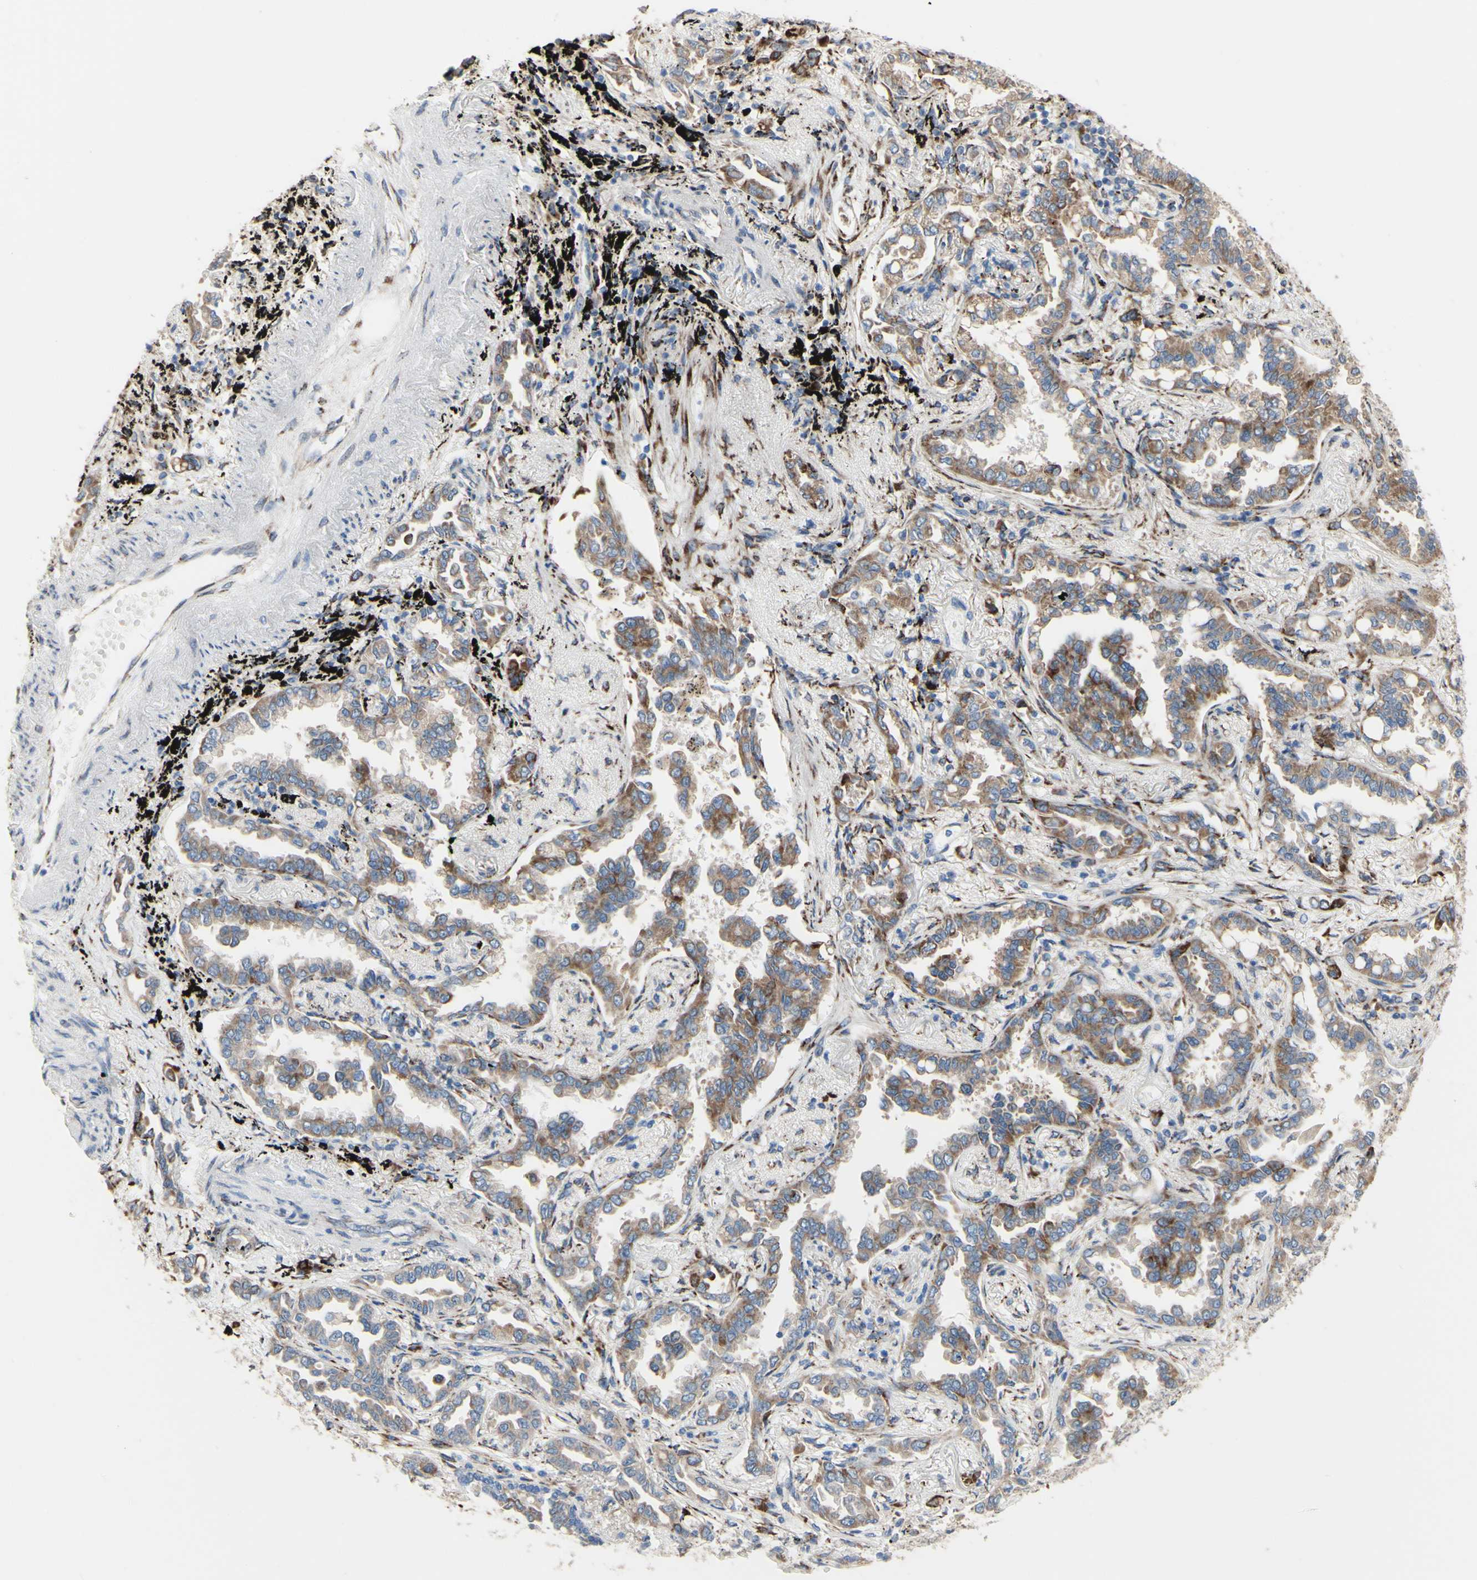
{"staining": {"intensity": "moderate", "quantity": ">75%", "location": "cytoplasmic/membranous"}, "tissue": "lung cancer", "cell_type": "Tumor cells", "image_type": "cancer", "snomed": [{"axis": "morphology", "description": "Normal tissue, NOS"}, {"axis": "morphology", "description": "Adenocarcinoma, NOS"}, {"axis": "topography", "description": "Lung"}], "caption": "Immunohistochemistry (IHC) of lung adenocarcinoma exhibits medium levels of moderate cytoplasmic/membranous positivity in about >75% of tumor cells. The staining is performed using DAB brown chromogen to label protein expression. The nuclei are counter-stained blue using hematoxylin.", "gene": "AGPAT5", "patient": {"sex": "male", "age": 59}}